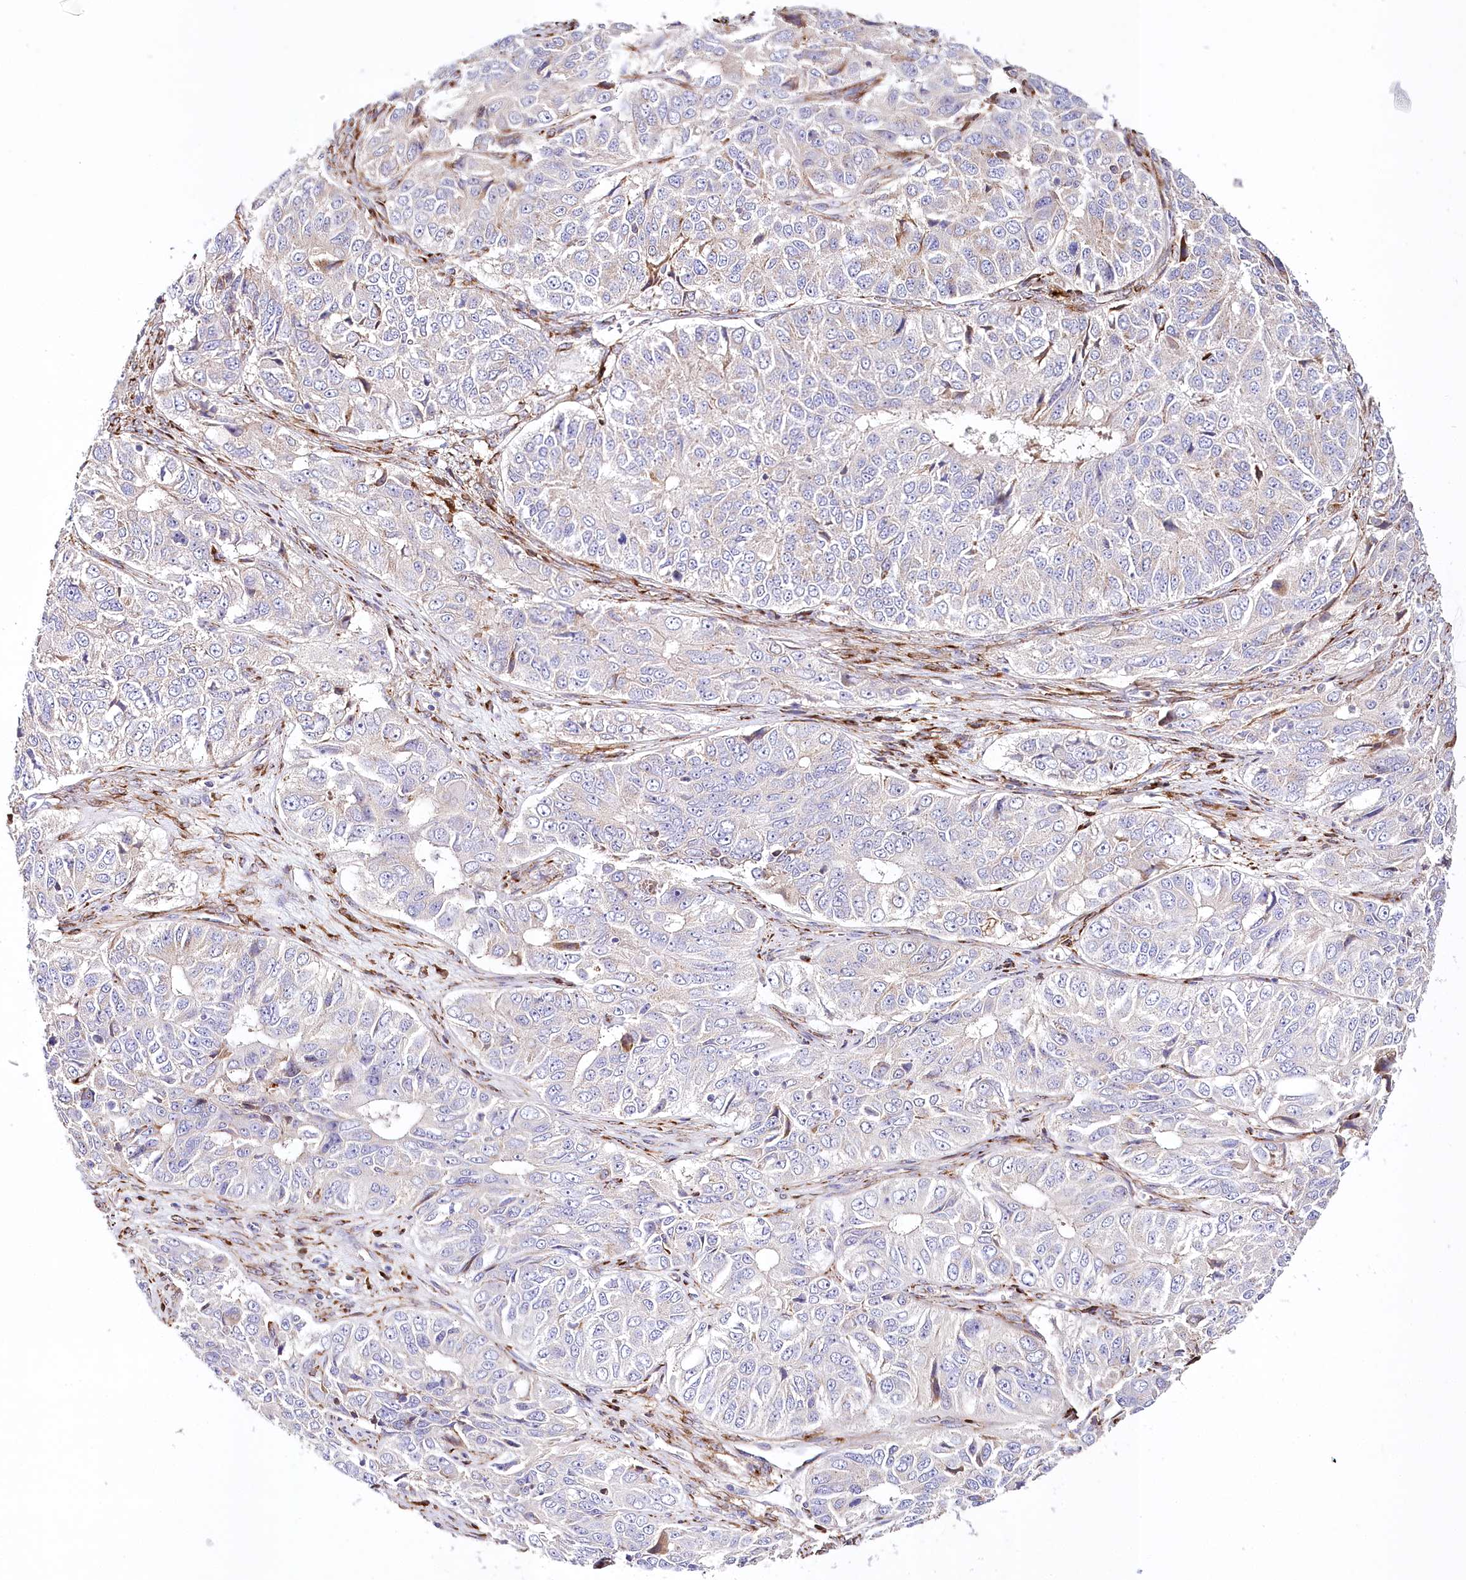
{"staining": {"intensity": "weak", "quantity": "25%-75%", "location": "cytoplasmic/membranous"}, "tissue": "ovarian cancer", "cell_type": "Tumor cells", "image_type": "cancer", "snomed": [{"axis": "morphology", "description": "Carcinoma, endometroid"}, {"axis": "topography", "description": "Ovary"}], "caption": "Ovarian endometroid carcinoma tissue shows weak cytoplasmic/membranous positivity in approximately 25%-75% of tumor cells, visualized by immunohistochemistry.", "gene": "ABRAXAS2", "patient": {"sex": "female", "age": 51}}